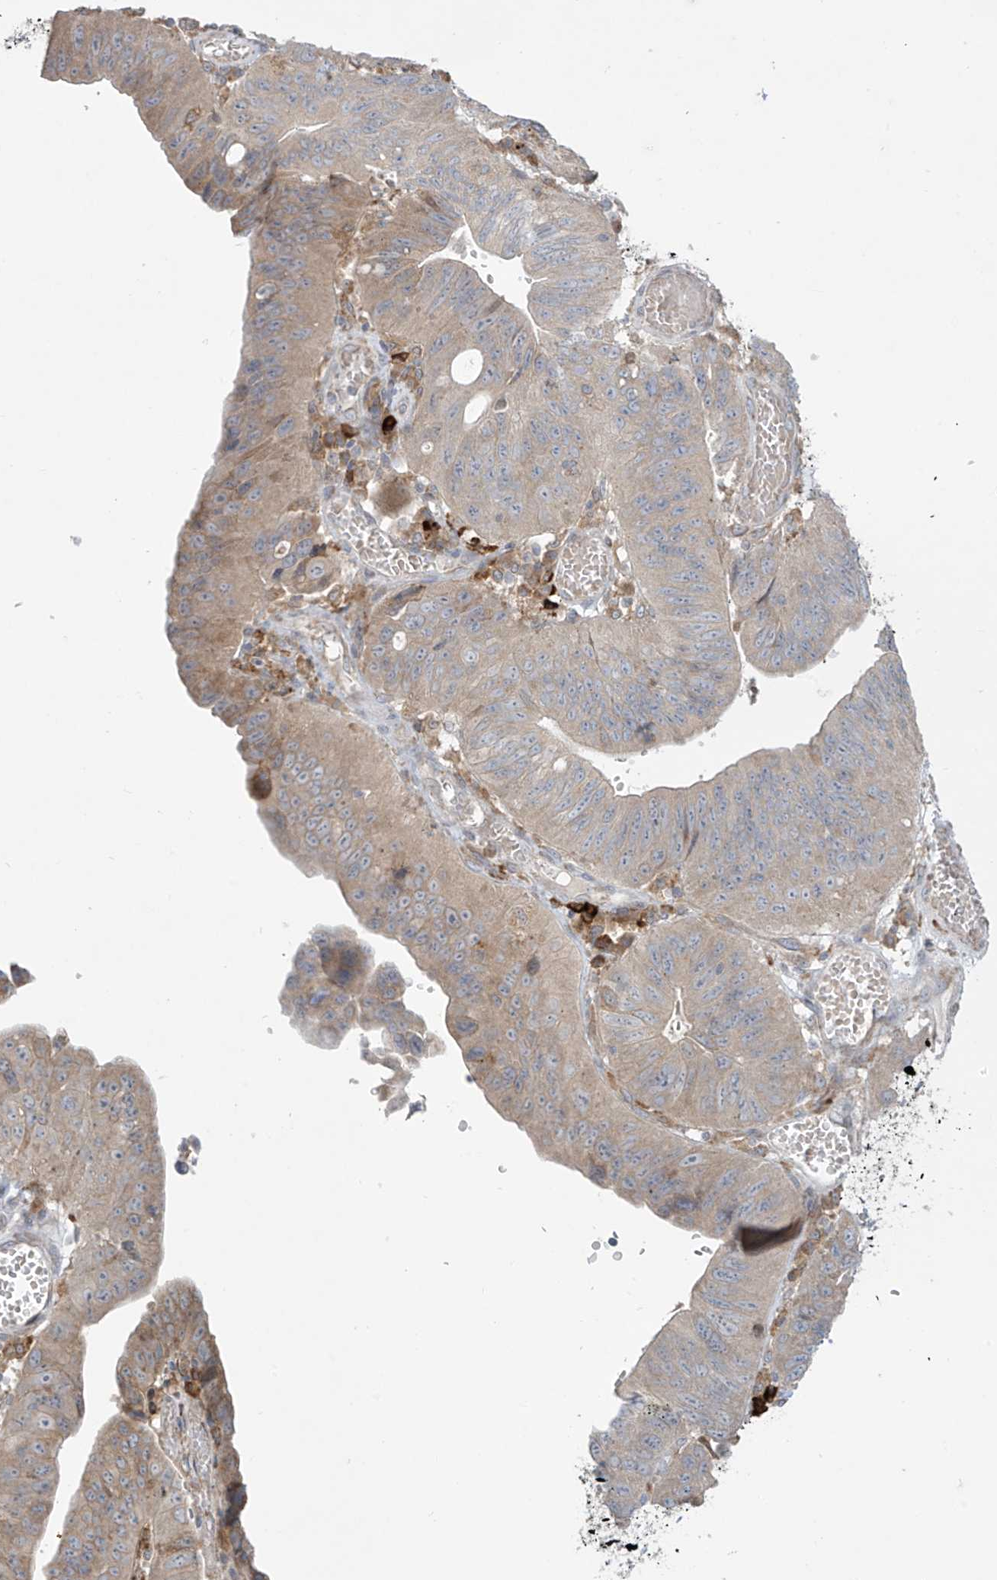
{"staining": {"intensity": "weak", "quantity": "25%-75%", "location": "cytoplasmic/membranous"}, "tissue": "stomach cancer", "cell_type": "Tumor cells", "image_type": "cancer", "snomed": [{"axis": "morphology", "description": "Adenocarcinoma, NOS"}, {"axis": "topography", "description": "Stomach"}], "caption": "The image shows a brown stain indicating the presence of a protein in the cytoplasmic/membranous of tumor cells in stomach cancer.", "gene": "PPAT", "patient": {"sex": "male", "age": 59}}